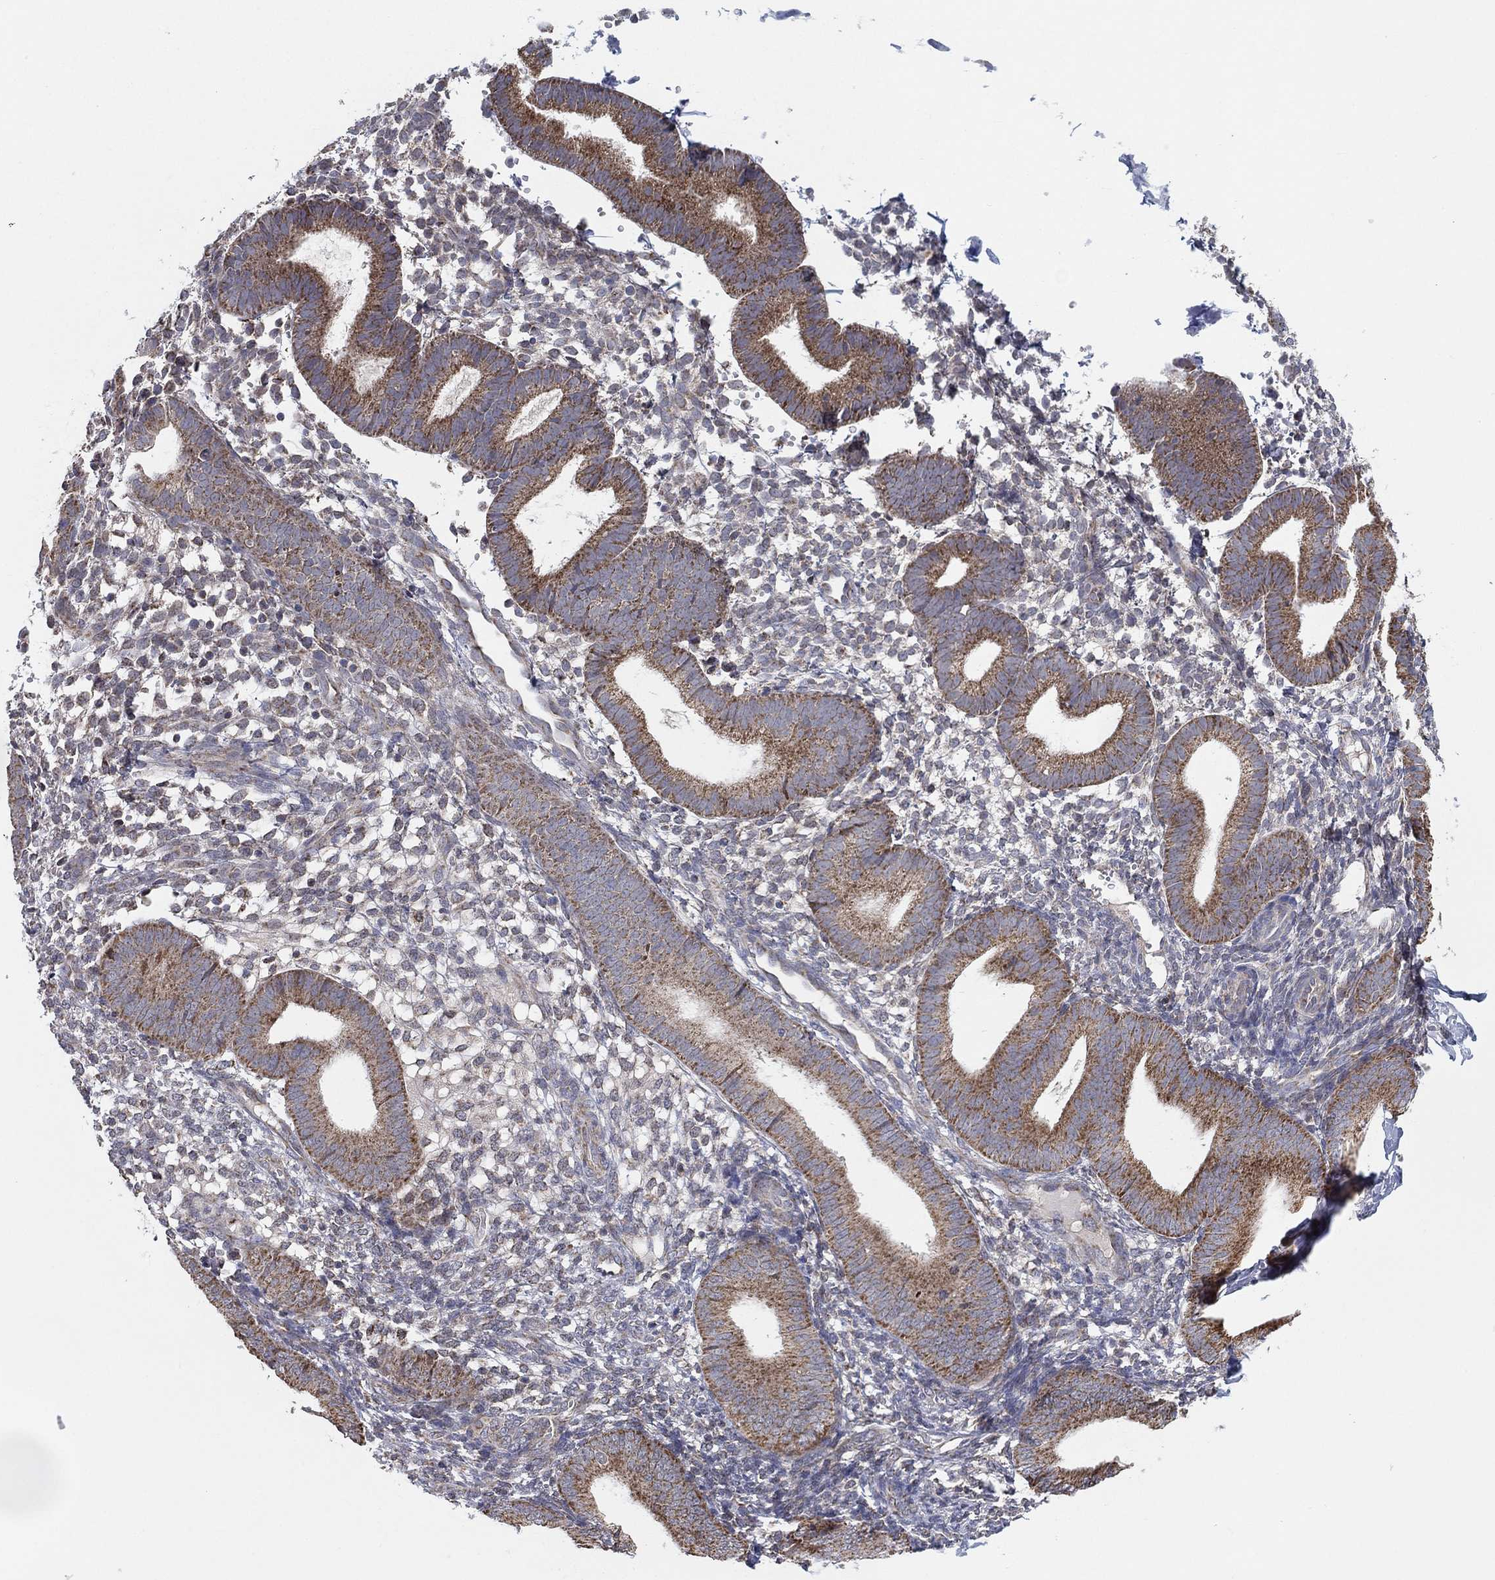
{"staining": {"intensity": "negative", "quantity": "none", "location": "none"}, "tissue": "endometrium", "cell_type": "Cells in endometrial stroma", "image_type": "normal", "snomed": [{"axis": "morphology", "description": "Normal tissue, NOS"}, {"axis": "topography", "description": "Endometrium"}], "caption": "IHC photomicrograph of normal endometrium stained for a protein (brown), which displays no staining in cells in endometrial stroma. Nuclei are stained in blue.", "gene": "PSMG4", "patient": {"sex": "female", "age": 39}}